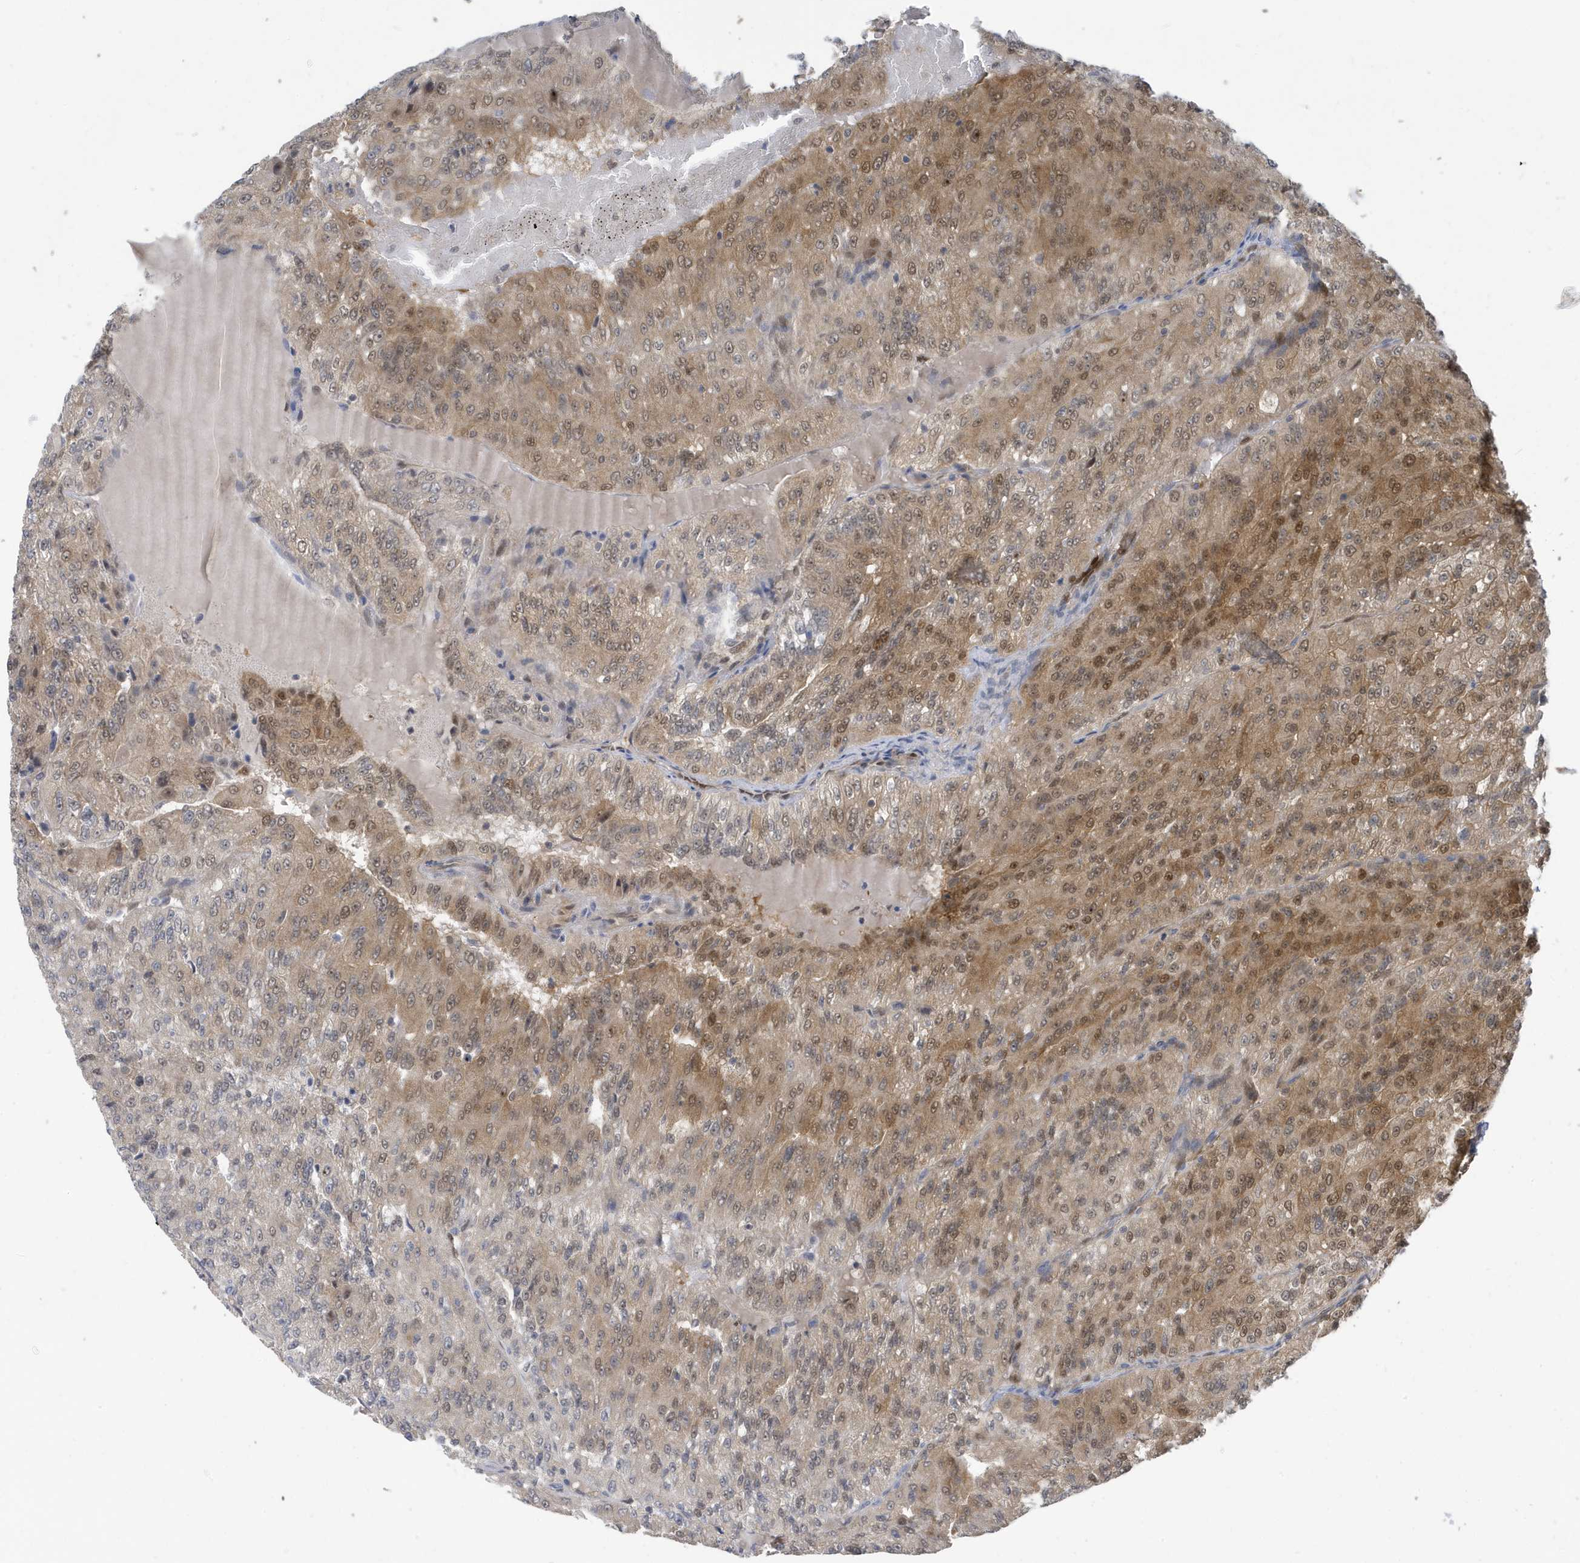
{"staining": {"intensity": "moderate", "quantity": "25%-75%", "location": "cytoplasmic/membranous,nuclear"}, "tissue": "renal cancer", "cell_type": "Tumor cells", "image_type": "cancer", "snomed": [{"axis": "morphology", "description": "Adenocarcinoma, NOS"}, {"axis": "topography", "description": "Kidney"}], "caption": "Protein analysis of renal cancer (adenocarcinoma) tissue exhibits moderate cytoplasmic/membranous and nuclear expression in approximately 25%-75% of tumor cells. The protein is stained brown, and the nuclei are stained in blue (DAB IHC with brightfield microscopy, high magnification).", "gene": "NCOA7", "patient": {"sex": "female", "age": 63}}